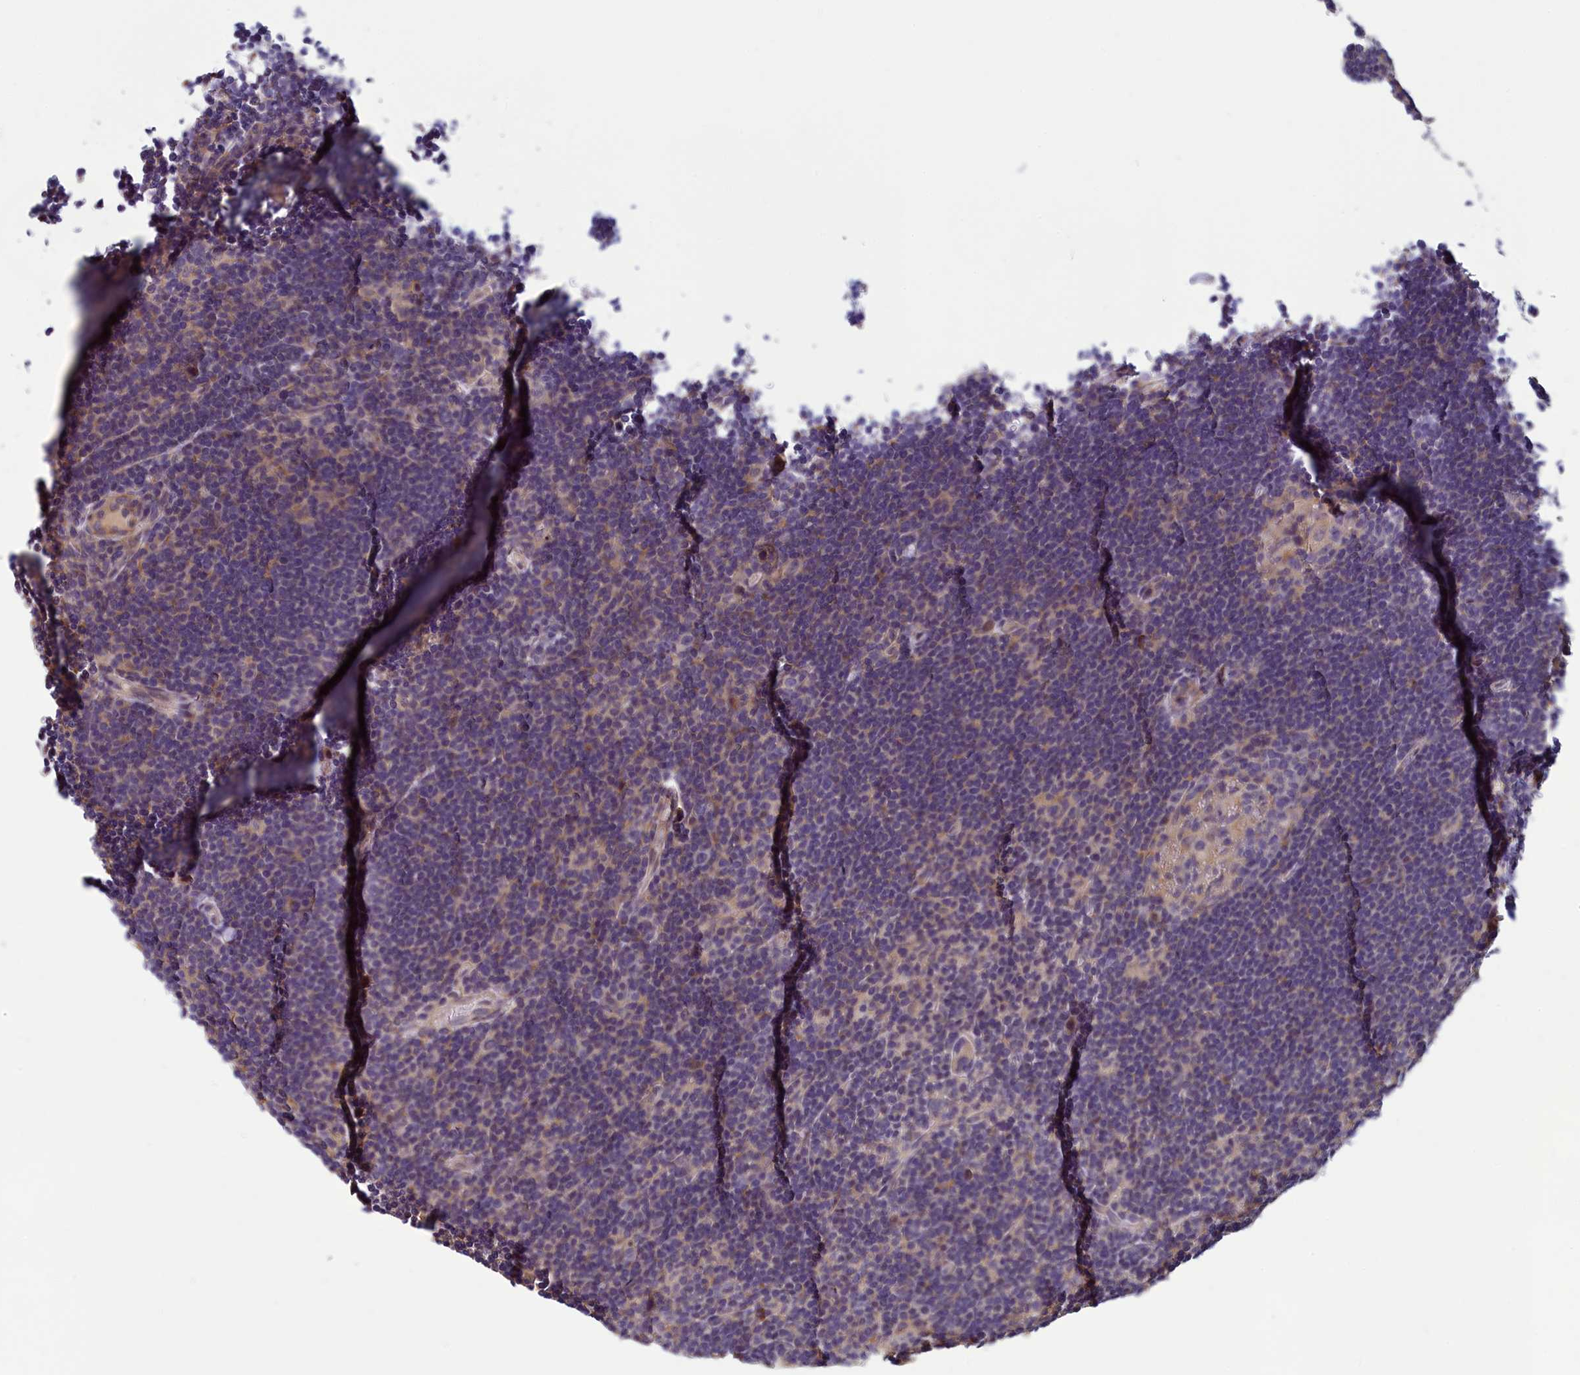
{"staining": {"intensity": "negative", "quantity": "none", "location": "none"}, "tissue": "lymphoma", "cell_type": "Tumor cells", "image_type": "cancer", "snomed": [{"axis": "morphology", "description": "Hodgkin's disease, NOS"}, {"axis": "topography", "description": "Lymph node"}], "caption": "This is a histopathology image of immunohistochemistry staining of lymphoma, which shows no positivity in tumor cells. Brightfield microscopy of immunohistochemistry stained with DAB (3,3'-diaminobenzidine) (brown) and hematoxylin (blue), captured at high magnification.", "gene": "HECA", "patient": {"sex": "female", "age": 57}}